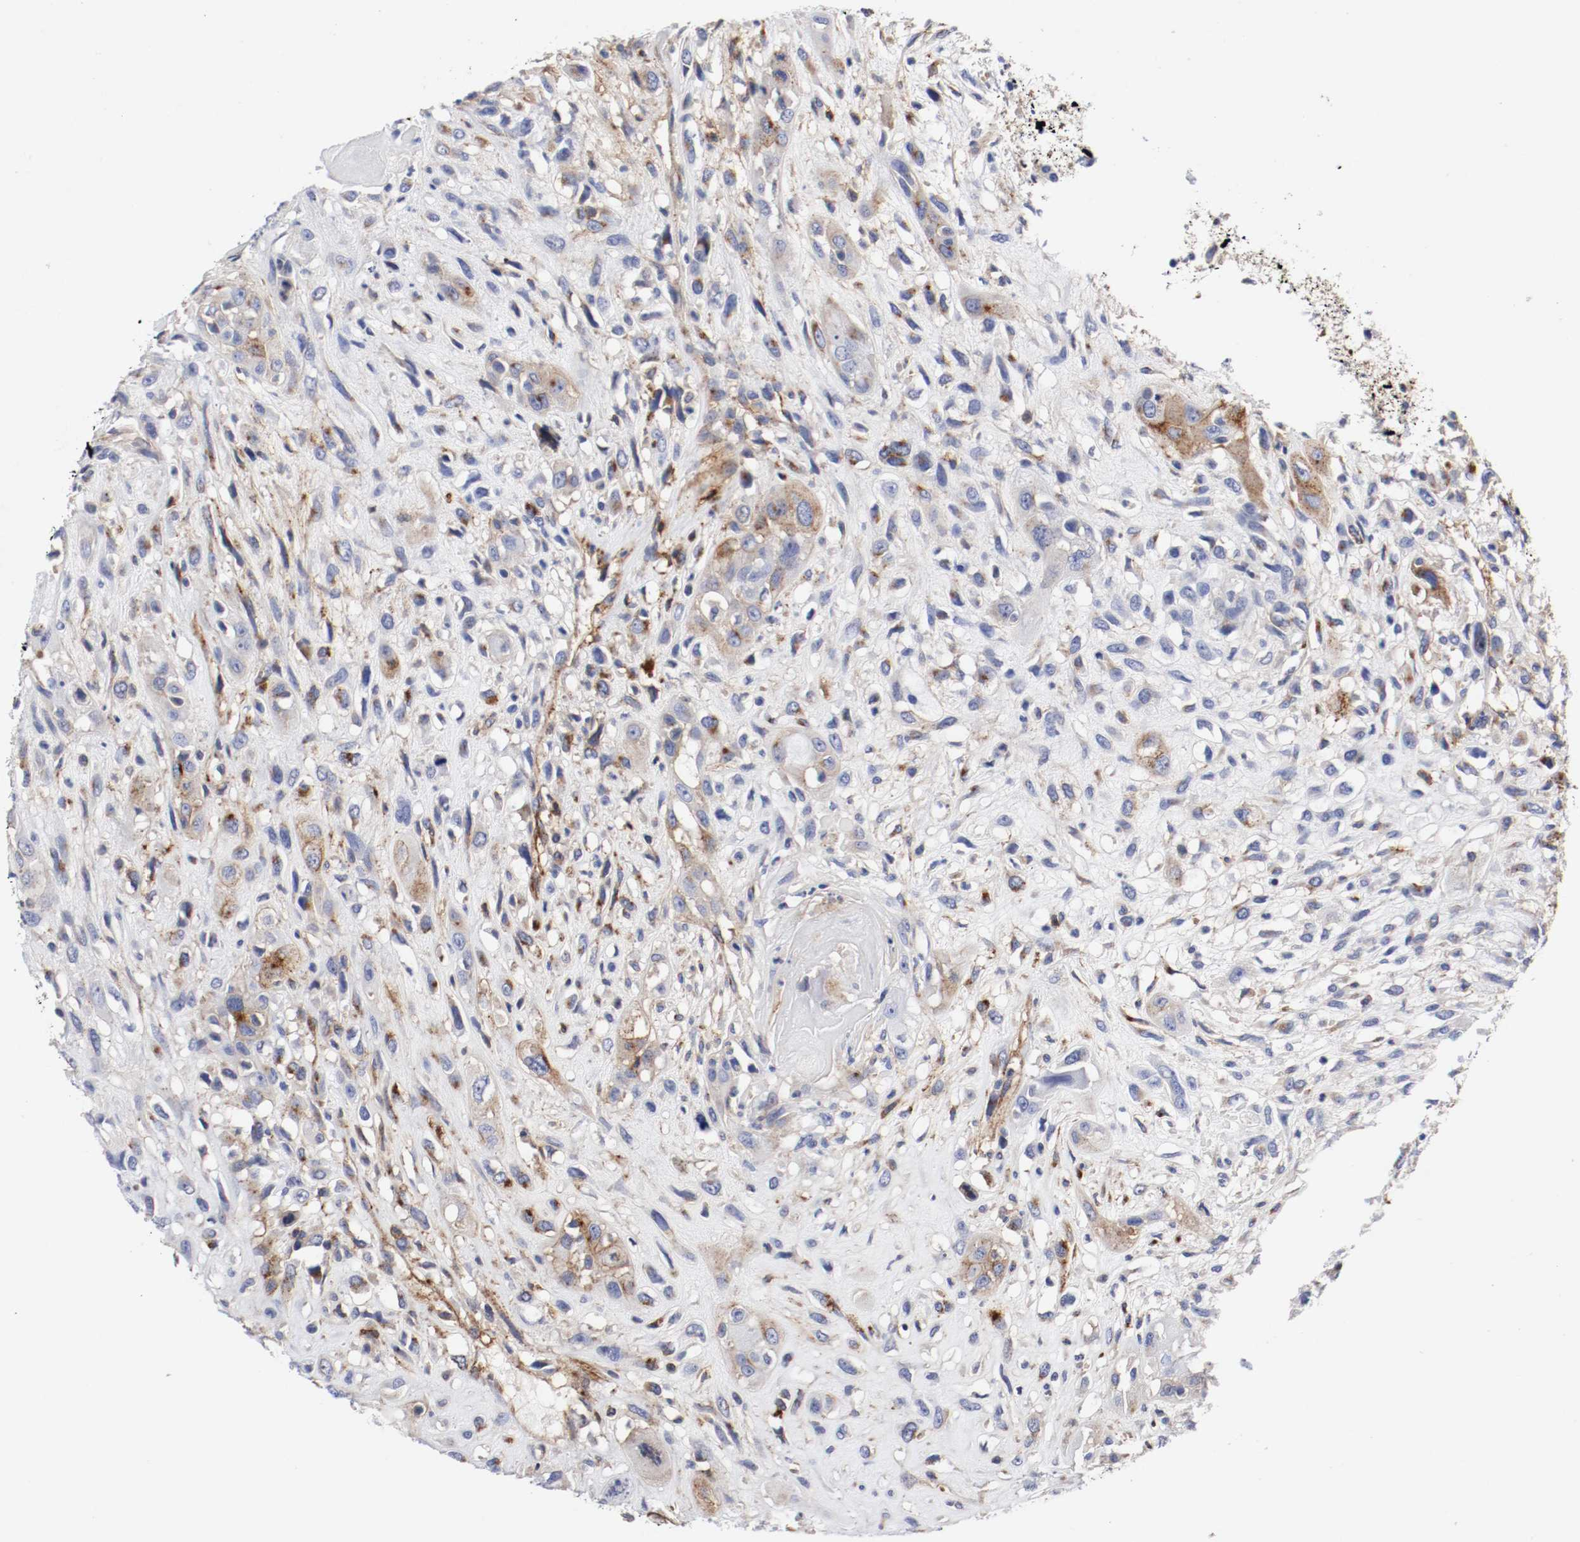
{"staining": {"intensity": "moderate", "quantity": "25%-75%", "location": "cytoplasmic/membranous"}, "tissue": "head and neck cancer", "cell_type": "Tumor cells", "image_type": "cancer", "snomed": [{"axis": "morphology", "description": "Necrosis, NOS"}, {"axis": "morphology", "description": "Neoplasm, malignant, NOS"}, {"axis": "topography", "description": "Salivary gland"}, {"axis": "topography", "description": "Head-Neck"}], "caption": "Human head and neck cancer stained with a brown dye exhibits moderate cytoplasmic/membranous positive expression in approximately 25%-75% of tumor cells.", "gene": "IFITM1", "patient": {"sex": "male", "age": 43}}